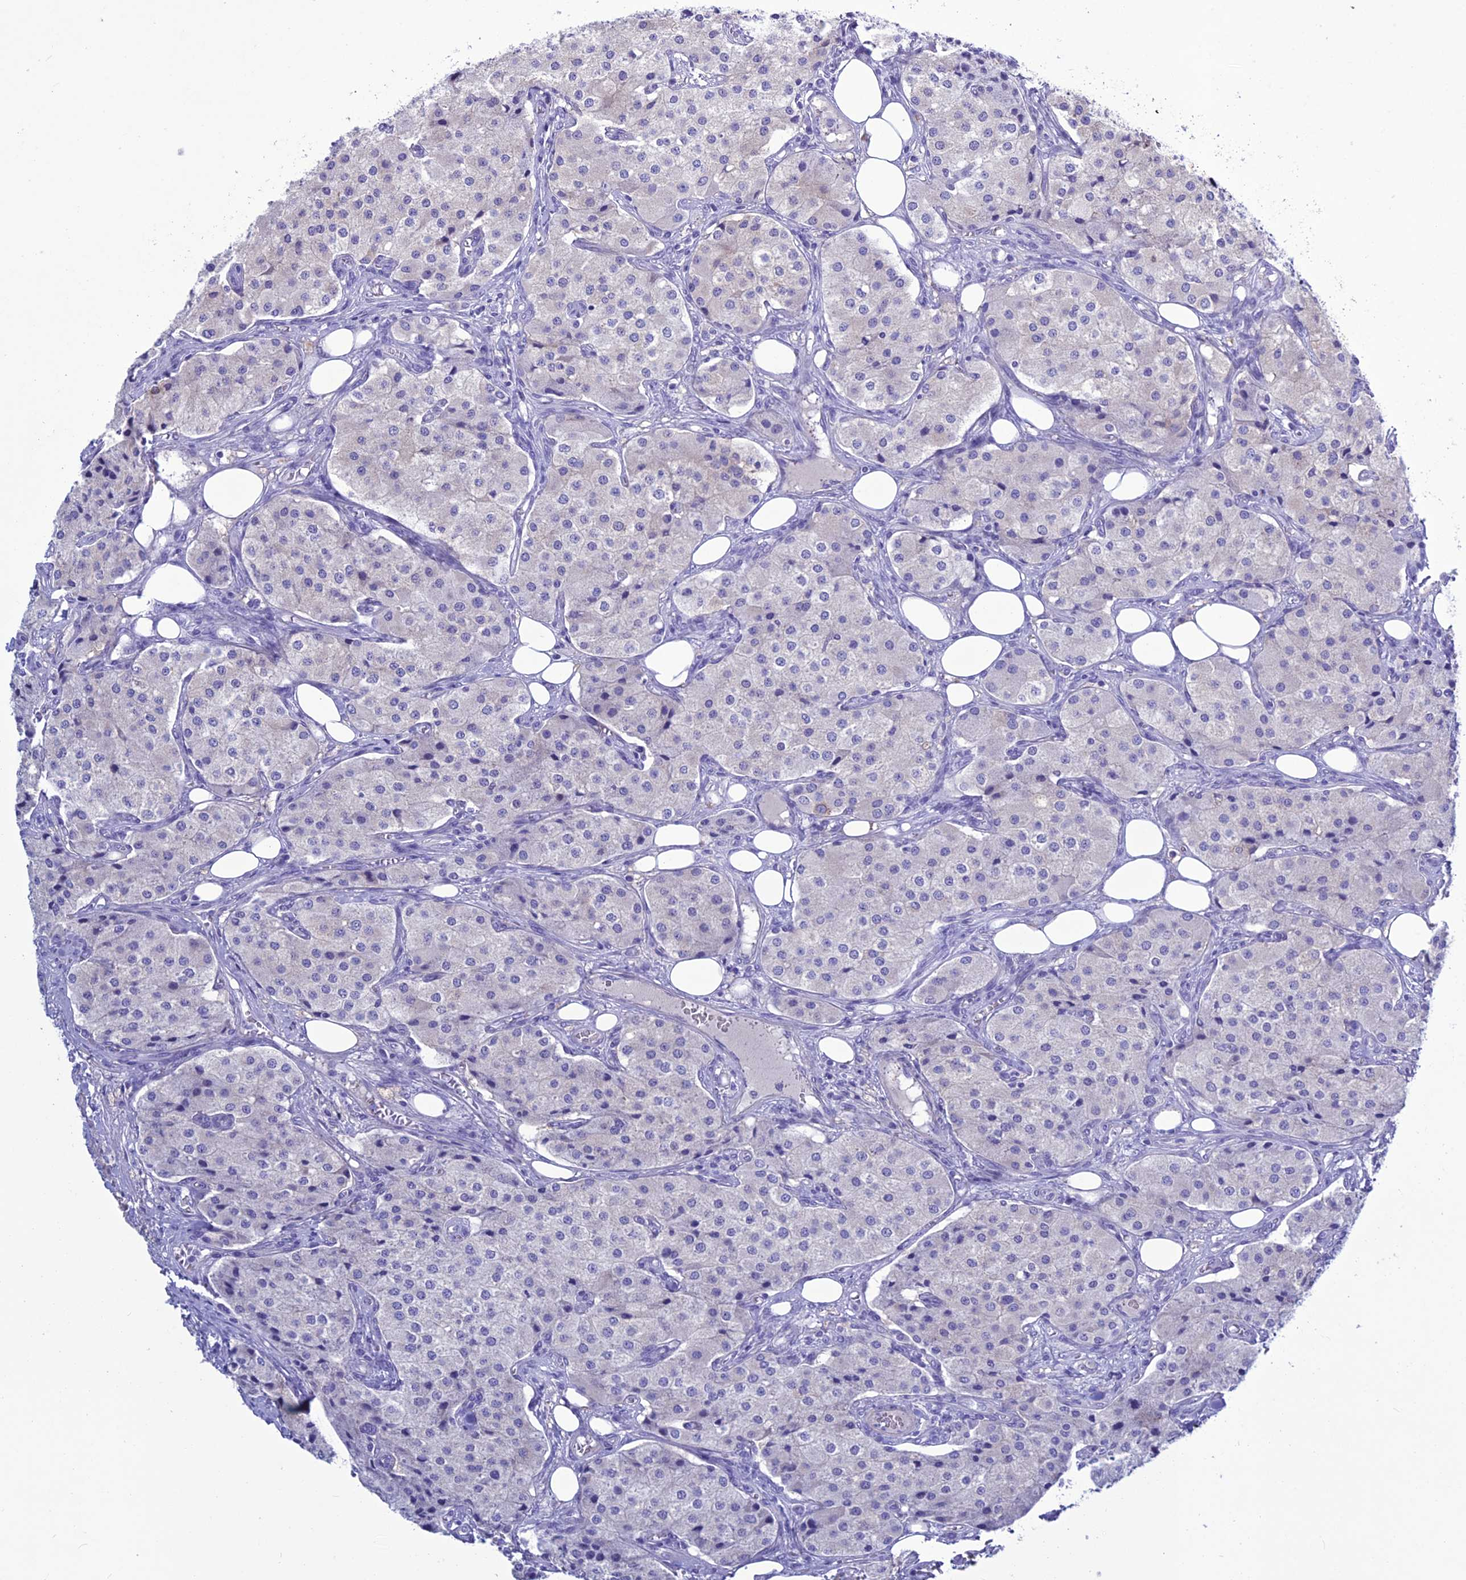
{"staining": {"intensity": "negative", "quantity": "none", "location": "none"}, "tissue": "carcinoid", "cell_type": "Tumor cells", "image_type": "cancer", "snomed": [{"axis": "morphology", "description": "Carcinoid, malignant, NOS"}, {"axis": "topography", "description": "Colon"}], "caption": "Immunohistochemistry (IHC) image of neoplastic tissue: carcinoid stained with DAB exhibits no significant protein staining in tumor cells.", "gene": "CLEC2L", "patient": {"sex": "female", "age": 52}}